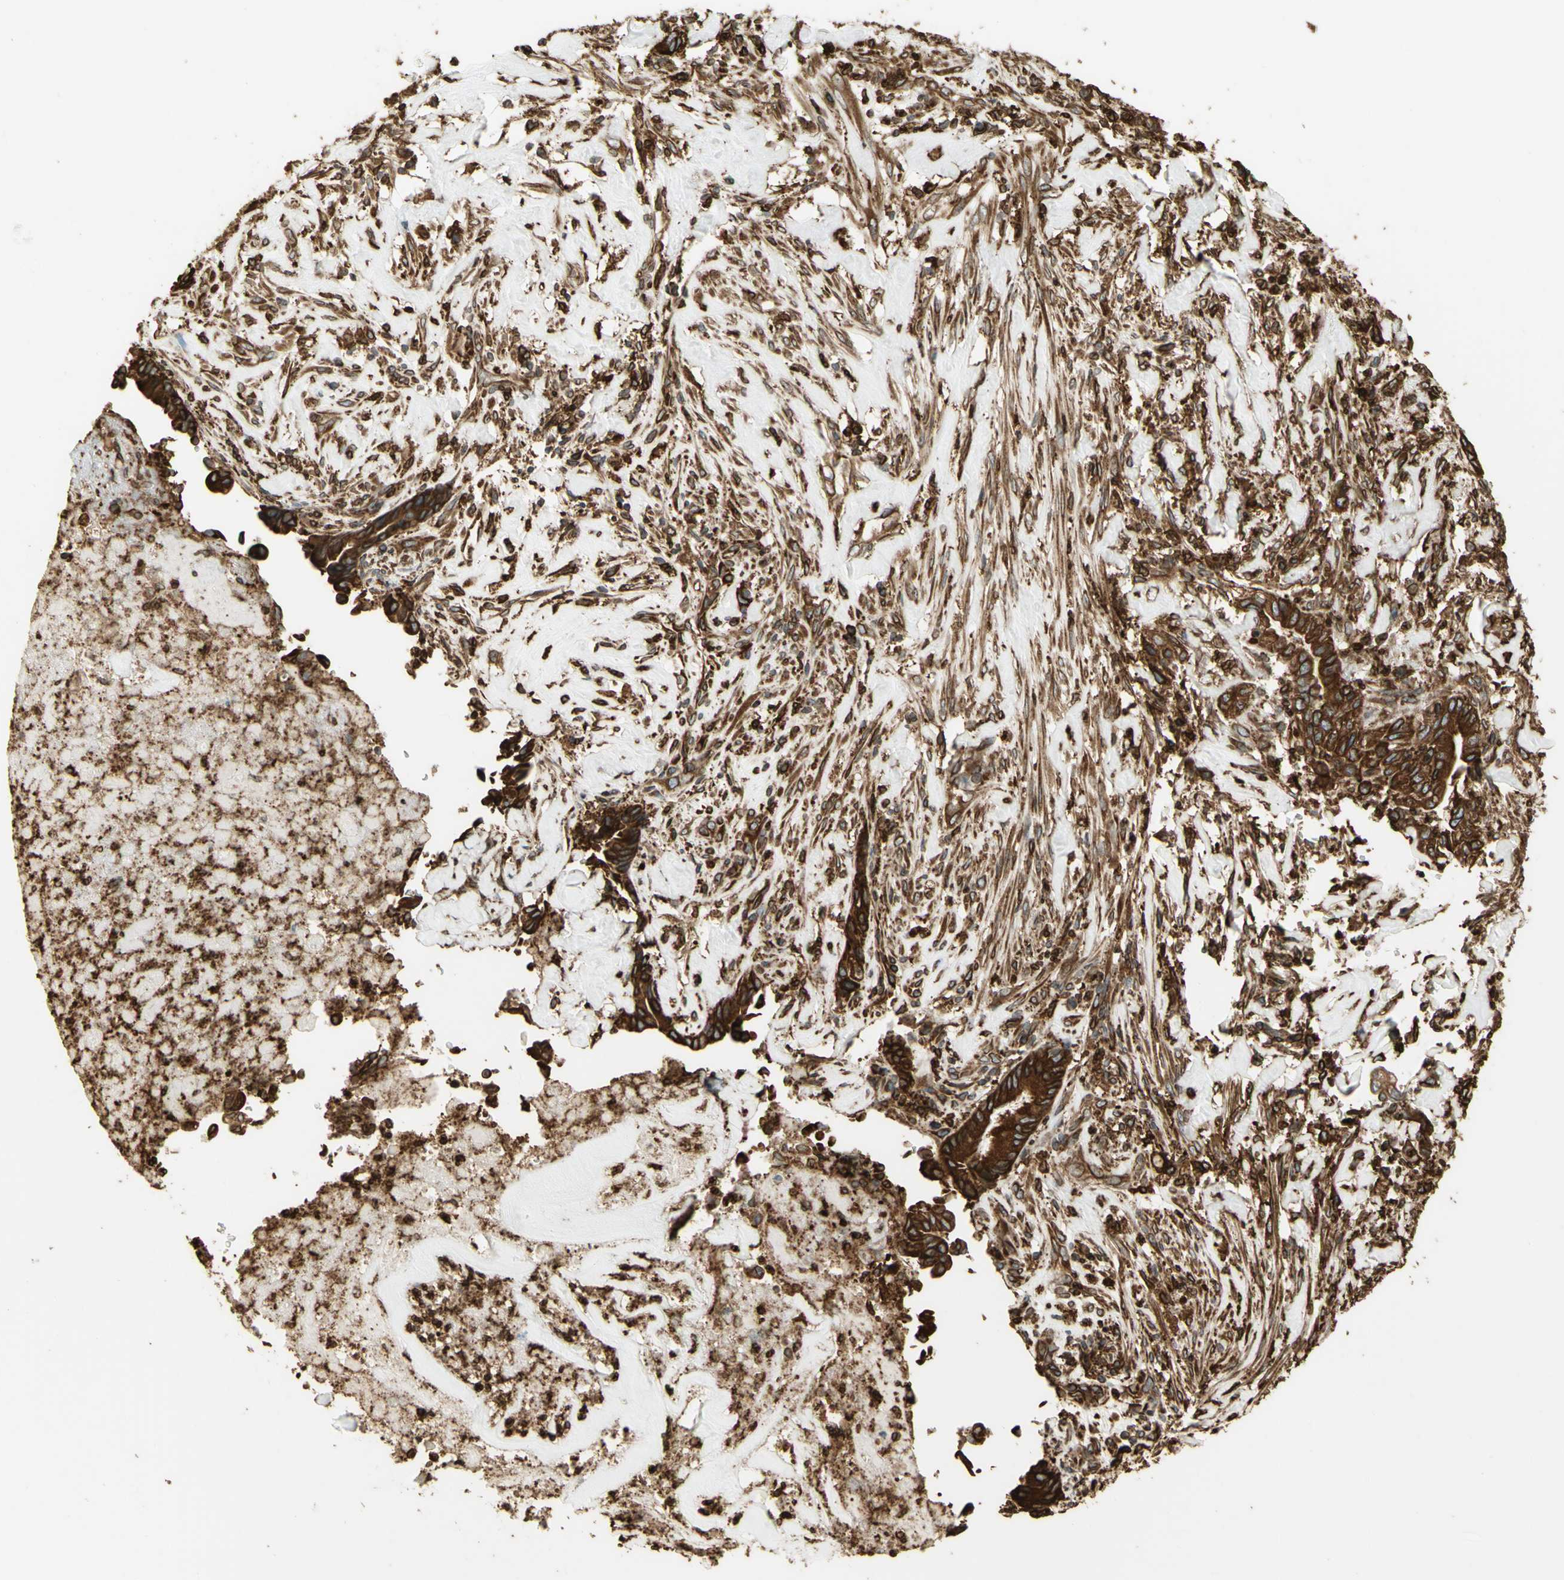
{"staining": {"intensity": "strong", "quantity": ">75%", "location": "cytoplasmic/membranous"}, "tissue": "liver cancer", "cell_type": "Tumor cells", "image_type": "cancer", "snomed": [{"axis": "morphology", "description": "Cholangiocarcinoma"}, {"axis": "topography", "description": "Liver"}], "caption": "IHC (DAB (3,3'-diaminobenzidine)) staining of human liver cholangiocarcinoma exhibits strong cytoplasmic/membranous protein expression in about >75% of tumor cells. The staining was performed using DAB (3,3'-diaminobenzidine), with brown indicating positive protein expression. Nuclei are stained blue with hematoxylin.", "gene": "CANX", "patient": {"sex": "female", "age": 67}}